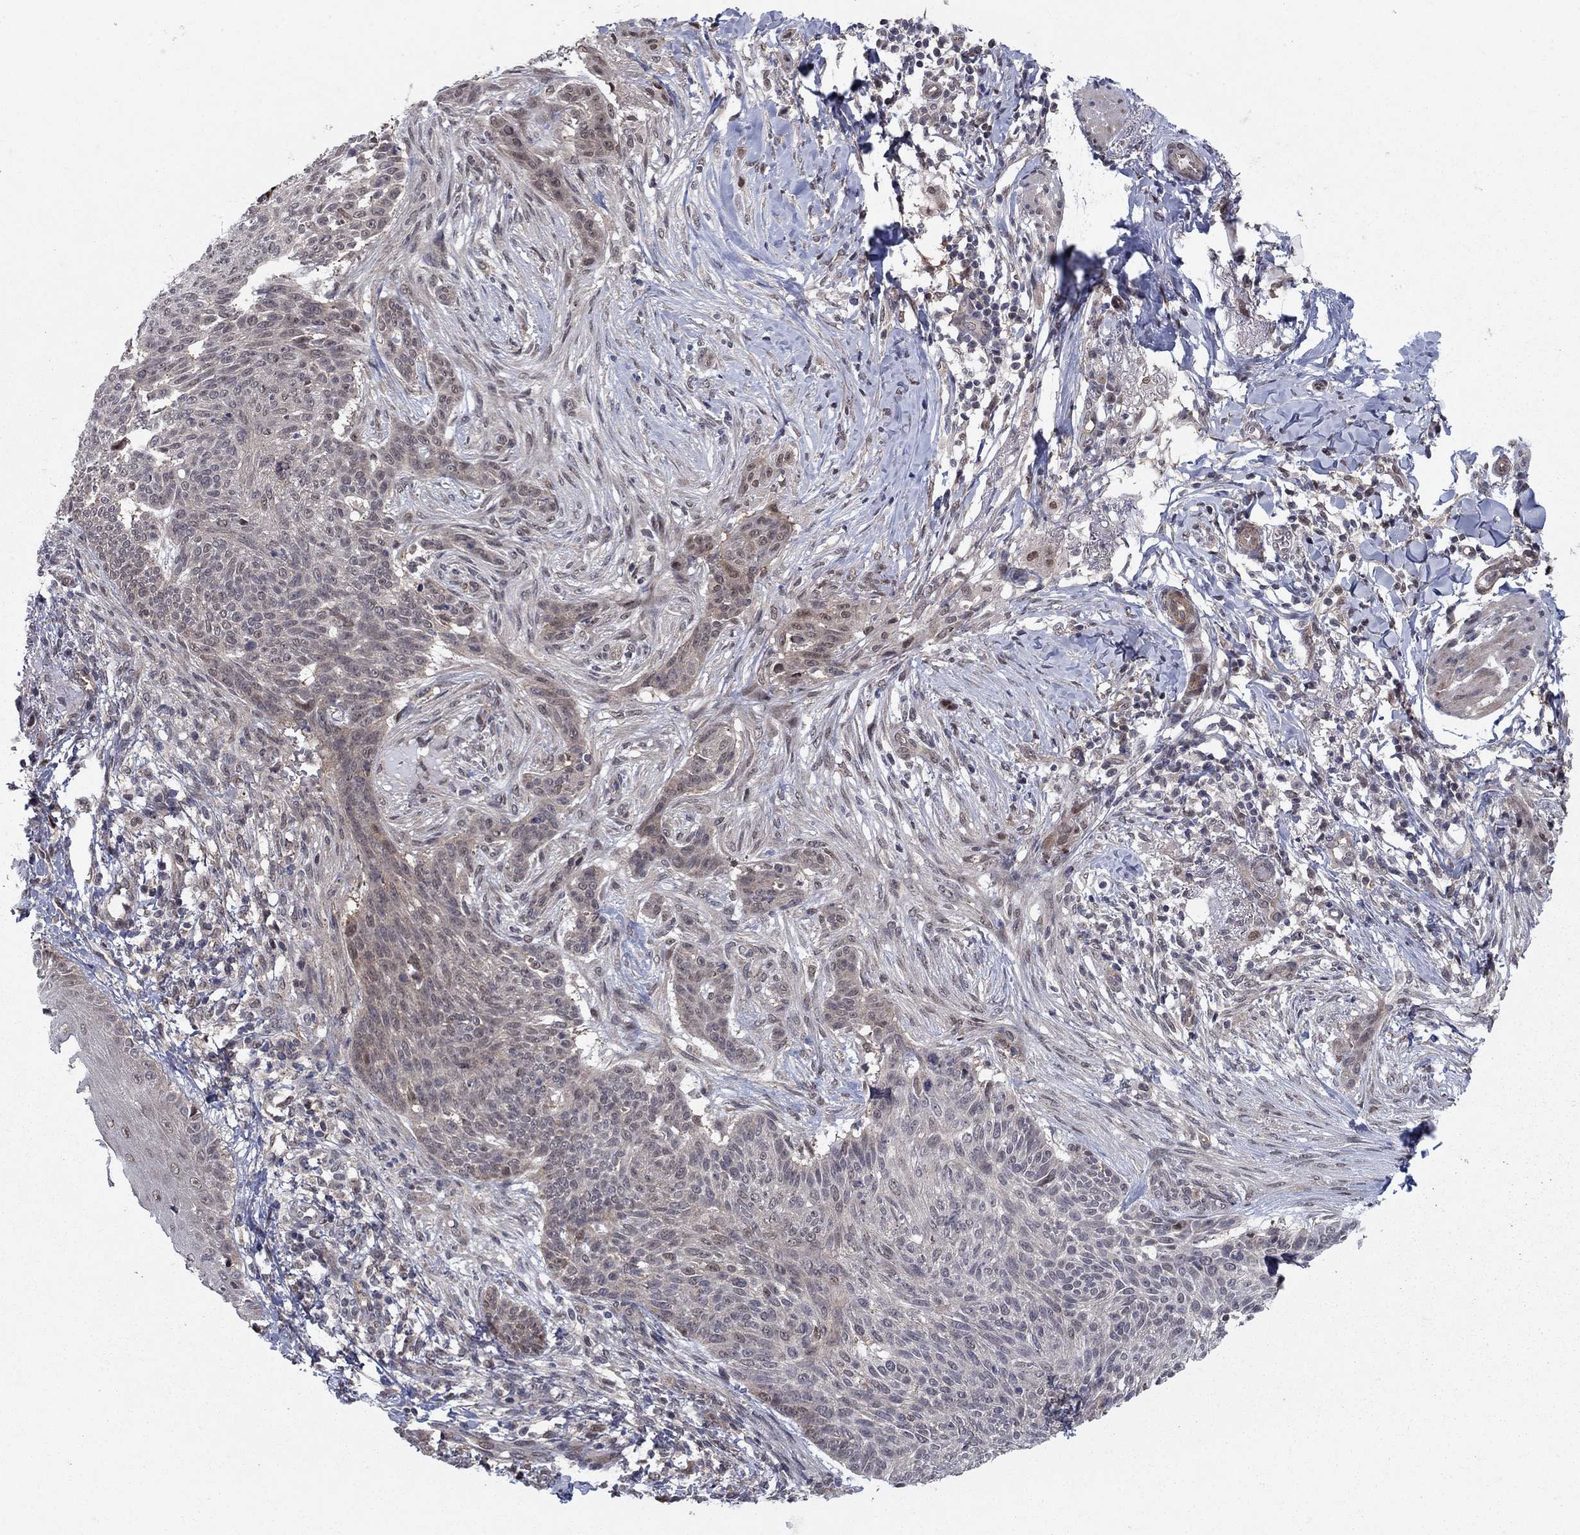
{"staining": {"intensity": "negative", "quantity": "none", "location": "none"}, "tissue": "skin cancer", "cell_type": "Tumor cells", "image_type": "cancer", "snomed": [{"axis": "morphology", "description": "Normal tissue, NOS"}, {"axis": "morphology", "description": "Basal cell carcinoma"}, {"axis": "topography", "description": "Skin"}], "caption": "Immunohistochemistry micrograph of neoplastic tissue: human skin cancer (basal cell carcinoma) stained with DAB (3,3'-diaminobenzidine) exhibits no significant protein positivity in tumor cells. (DAB immunohistochemistry visualized using brightfield microscopy, high magnification).", "gene": "PSMC1", "patient": {"sex": "male", "age": 84}}